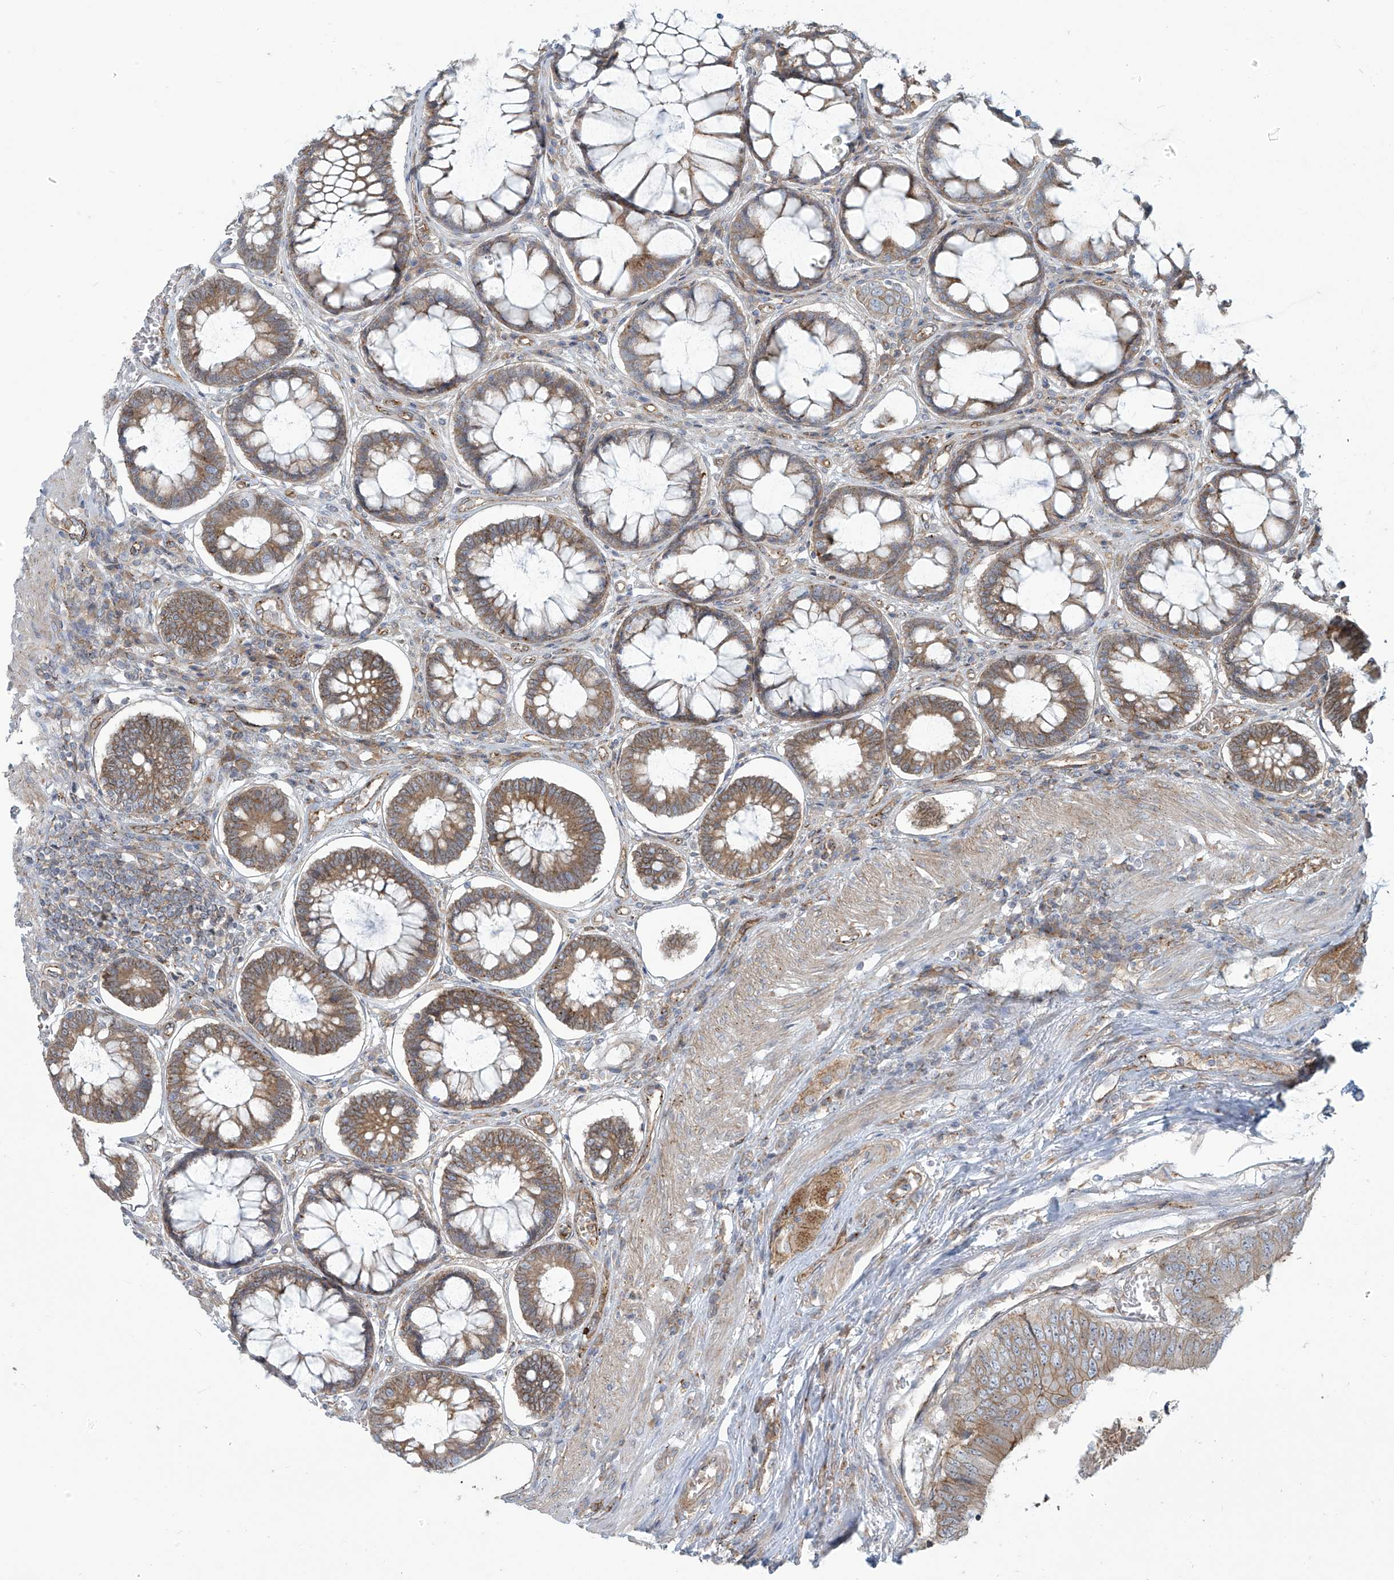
{"staining": {"intensity": "weak", "quantity": ">75%", "location": "cytoplasmic/membranous"}, "tissue": "colorectal cancer", "cell_type": "Tumor cells", "image_type": "cancer", "snomed": [{"axis": "morphology", "description": "Adenocarcinoma, NOS"}, {"axis": "topography", "description": "Rectum"}], "caption": "A high-resolution histopathology image shows IHC staining of adenocarcinoma (colorectal), which shows weak cytoplasmic/membranous expression in about >75% of tumor cells. Immunohistochemistry (ihc) stains the protein of interest in brown and the nuclei are stained blue.", "gene": "LZTS3", "patient": {"sex": "male", "age": 84}}